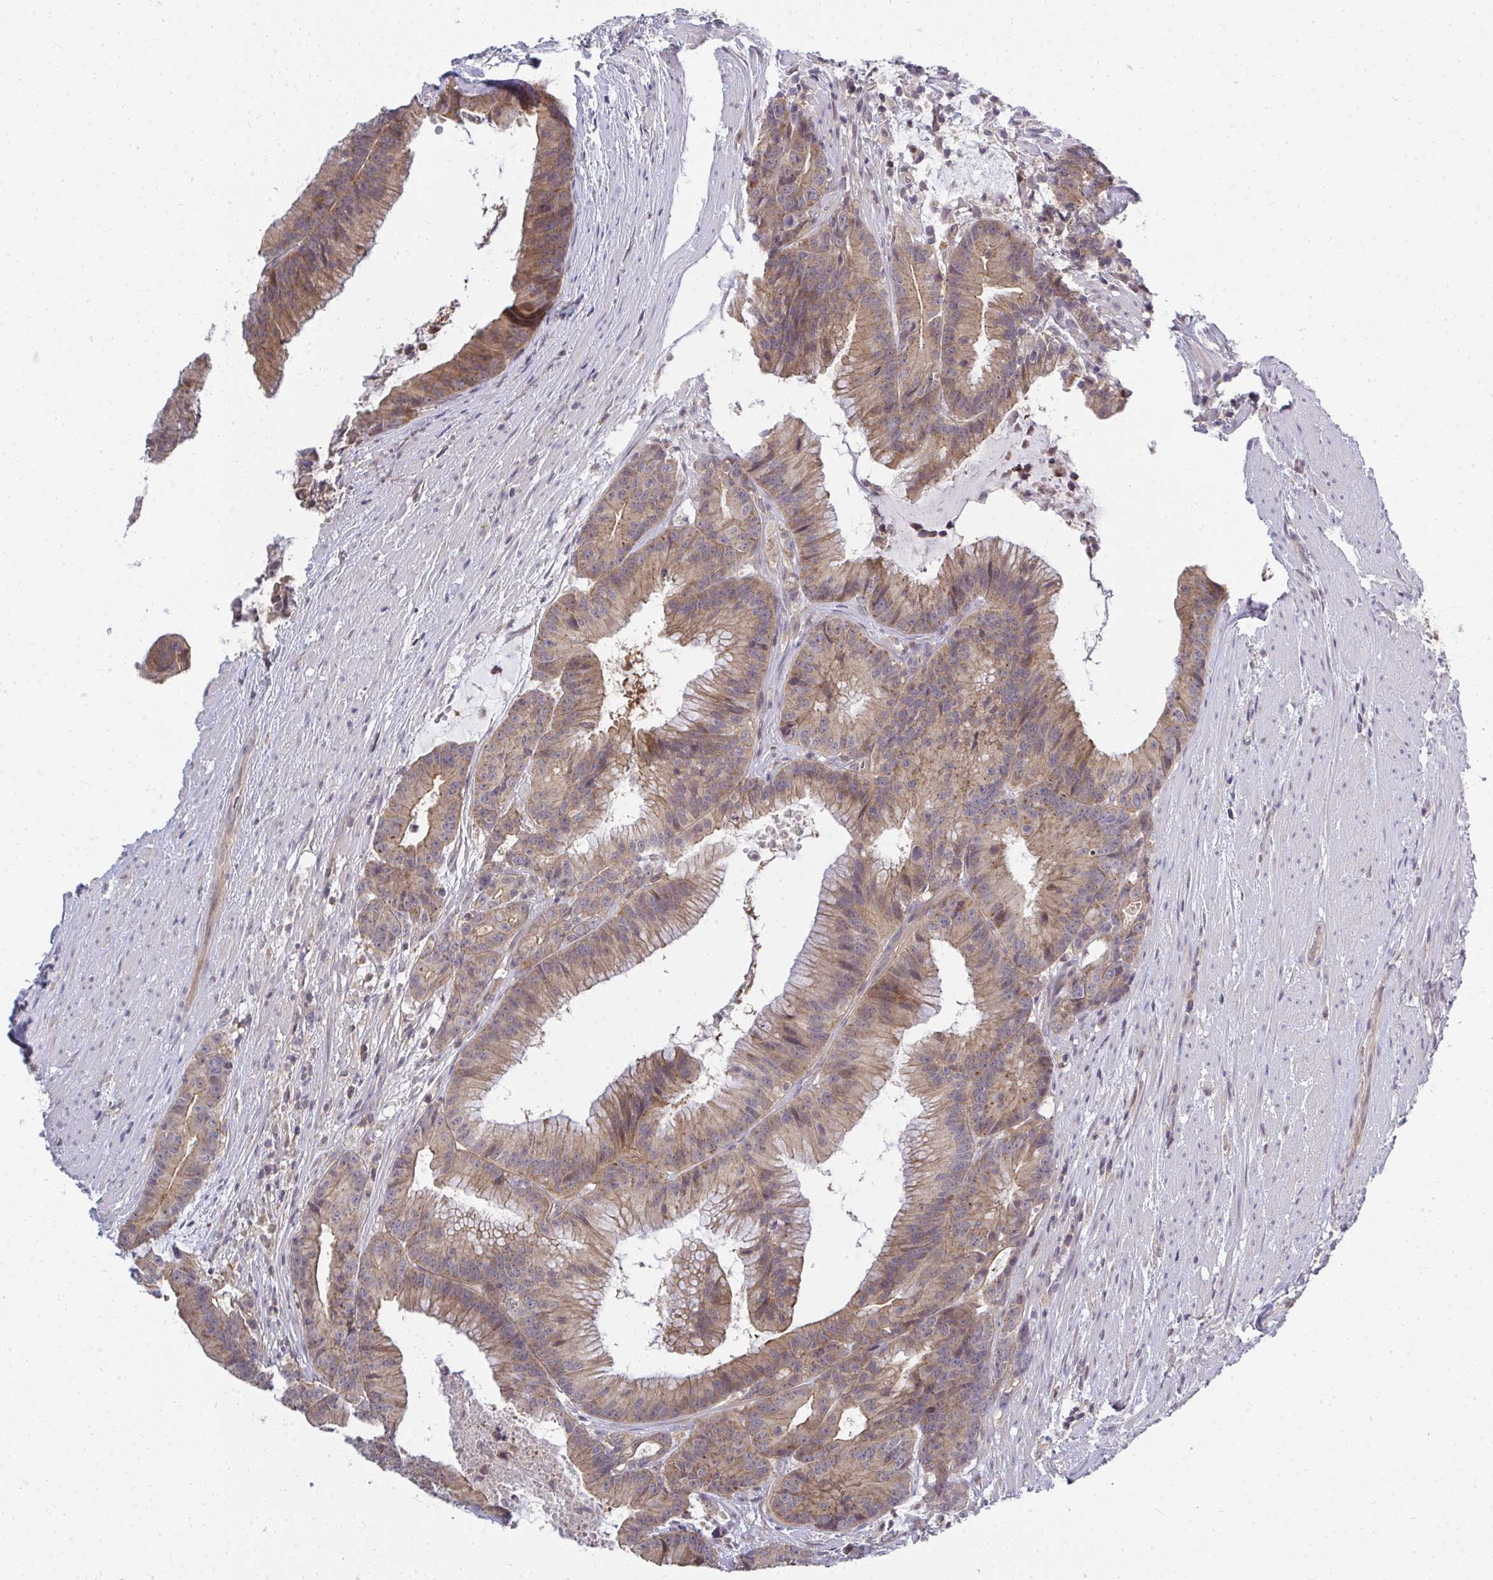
{"staining": {"intensity": "moderate", "quantity": ">75%", "location": "cytoplasmic/membranous"}, "tissue": "colorectal cancer", "cell_type": "Tumor cells", "image_type": "cancer", "snomed": [{"axis": "morphology", "description": "Adenocarcinoma, NOS"}, {"axis": "topography", "description": "Colon"}], "caption": "Immunohistochemical staining of human adenocarcinoma (colorectal) reveals medium levels of moderate cytoplasmic/membranous protein expression in about >75% of tumor cells. The staining was performed using DAB (3,3'-diaminobenzidine), with brown indicating positive protein expression. Nuclei are stained blue with hematoxylin.", "gene": "HDHD2", "patient": {"sex": "female", "age": 78}}